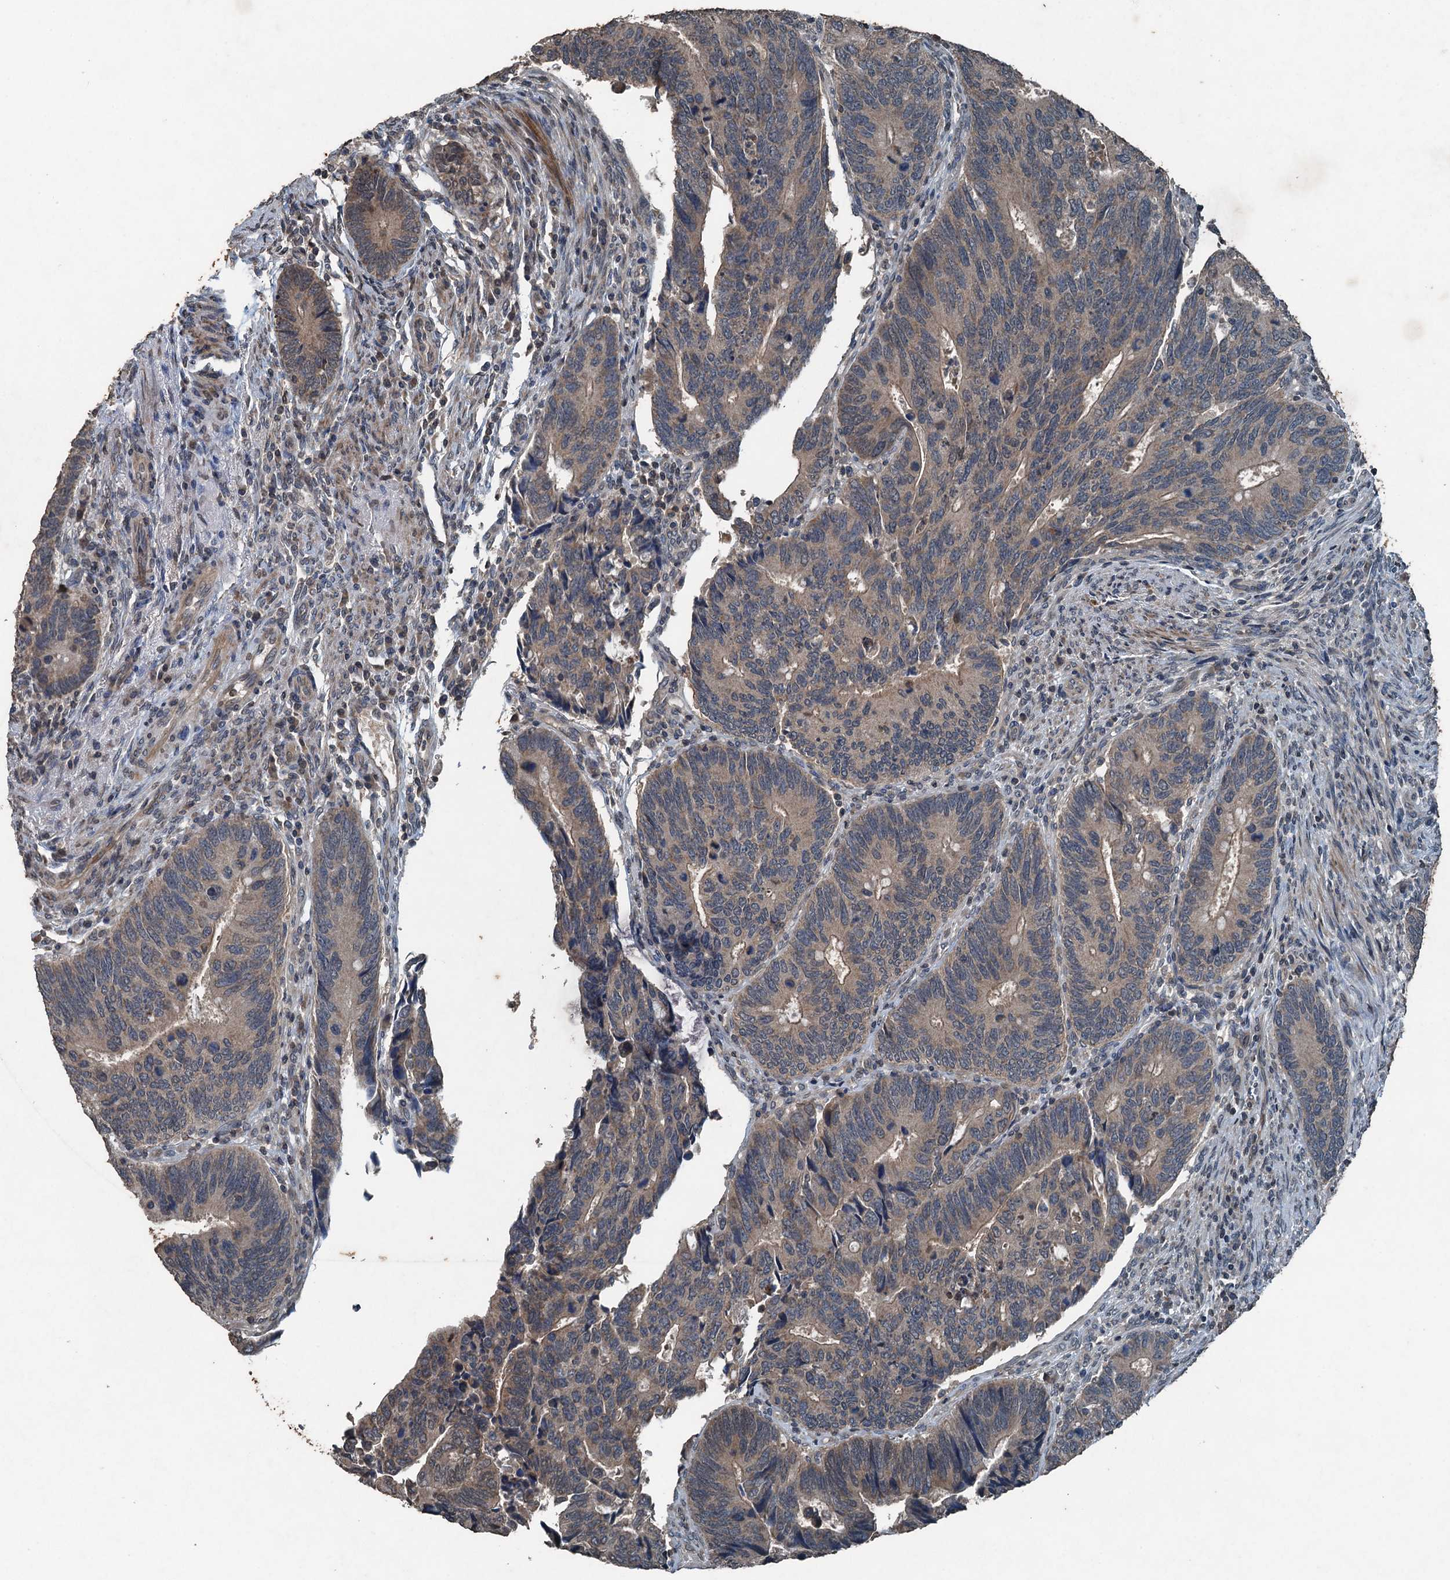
{"staining": {"intensity": "weak", "quantity": "<25%", "location": "cytoplasmic/membranous"}, "tissue": "colorectal cancer", "cell_type": "Tumor cells", "image_type": "cancer", "snomed": [{"axis": "morphology", "description": "Adenocarcinoma, NOS"}, {"axis": "topography", "description": "Colon"}], "caption": "This is an IHC histopathology image of colorectal cancer (adenocarcinoma). There is no expression in tumor cells.", "gene": "TCTN1", "patient": {"sex": "male", "age": 87}}